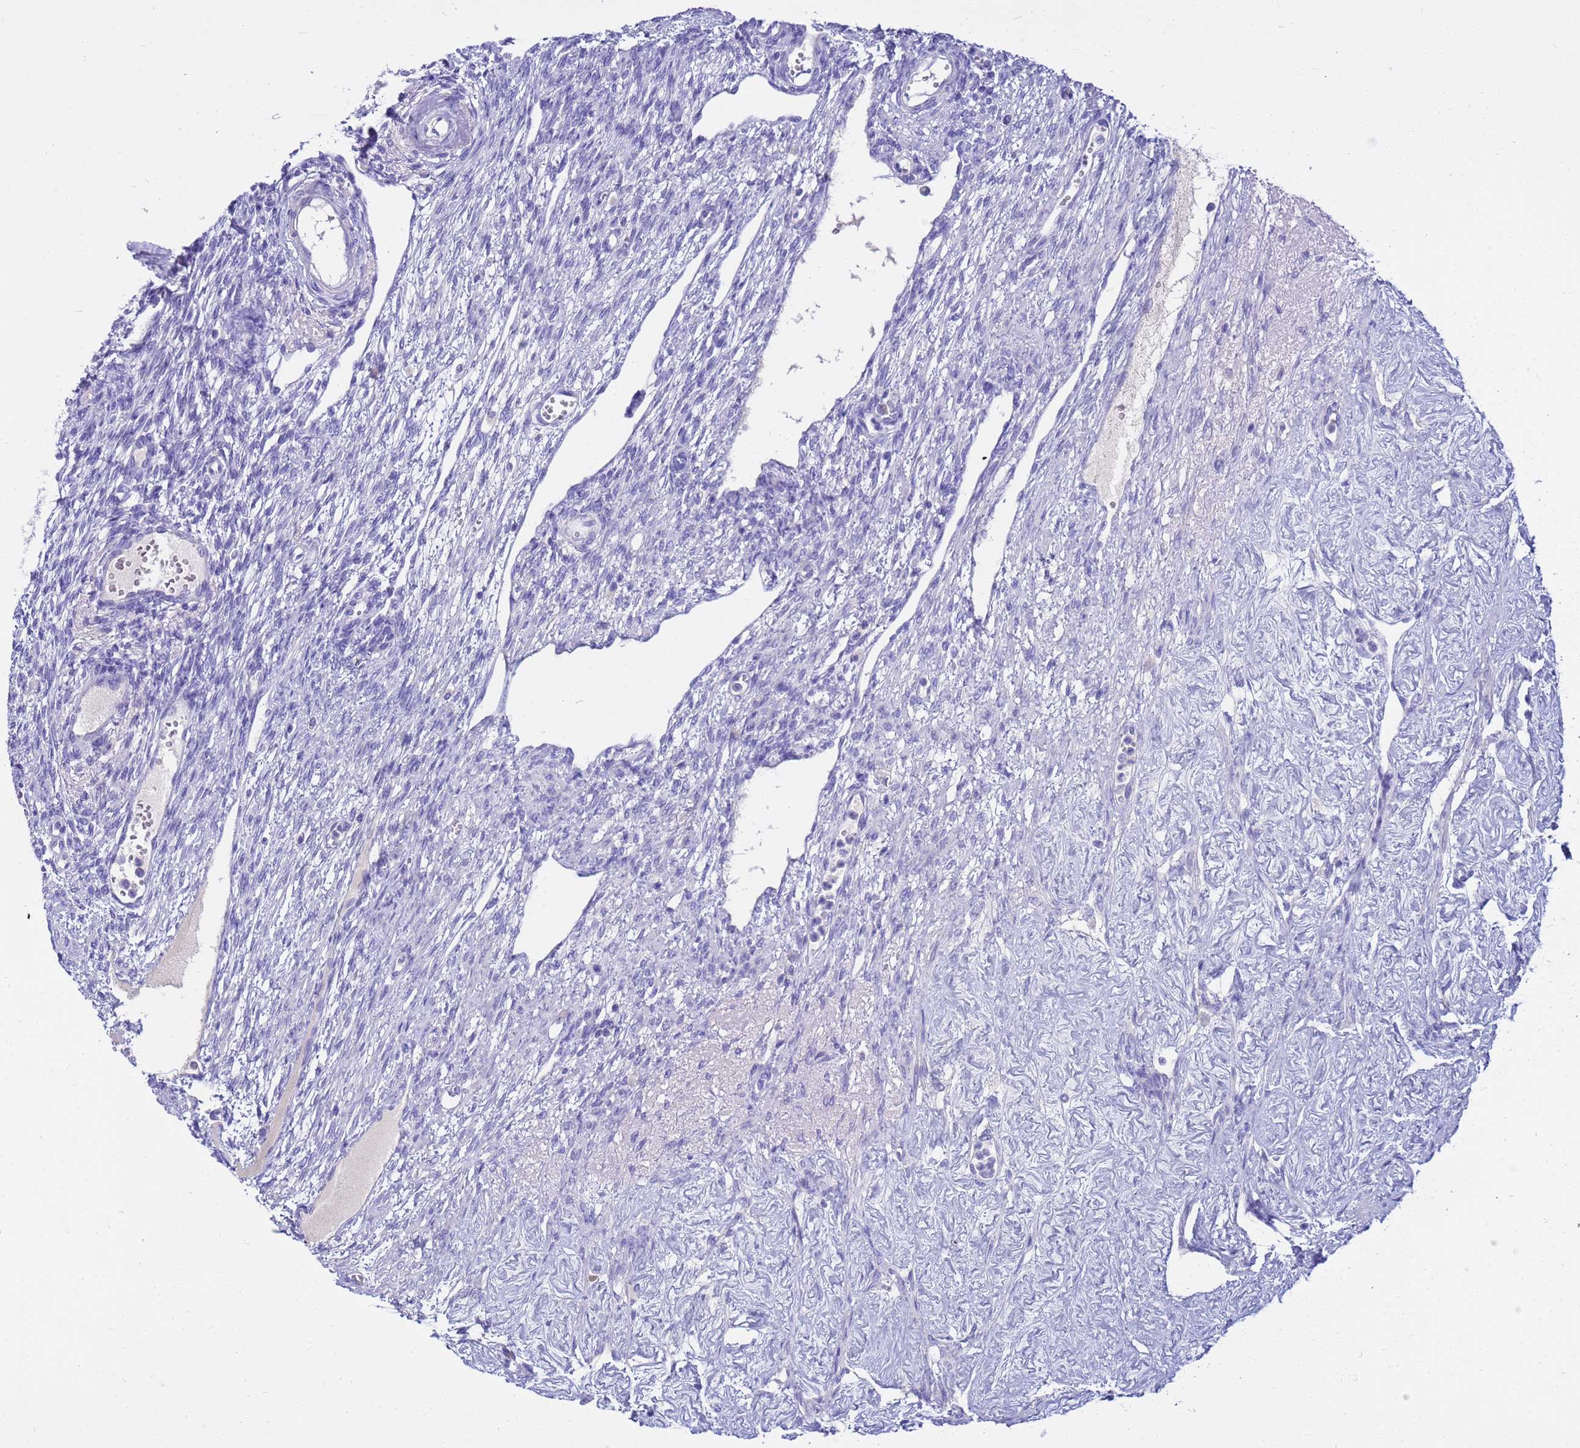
{"staining": {"intensity": "negative", "quantity": "none", "location": "none"}, "tissue": "ovary", "cell_type": "Ovarian stroma cells", "image_type": "normal", "snomed": [{"axis": "morphology", "description": "Normal tissue, NOS"}, {"axis": "morphology", "description": "Cyst, NOS"}, {"axis": "topography", "description": "Ovary"}], "caption": "This is an immunohistochemistry micrograph of normal ovary. There is no positivity in ovarian stroma cells.", "gene": "SYCN", "patient": {"sex": "female", "age": 33}}